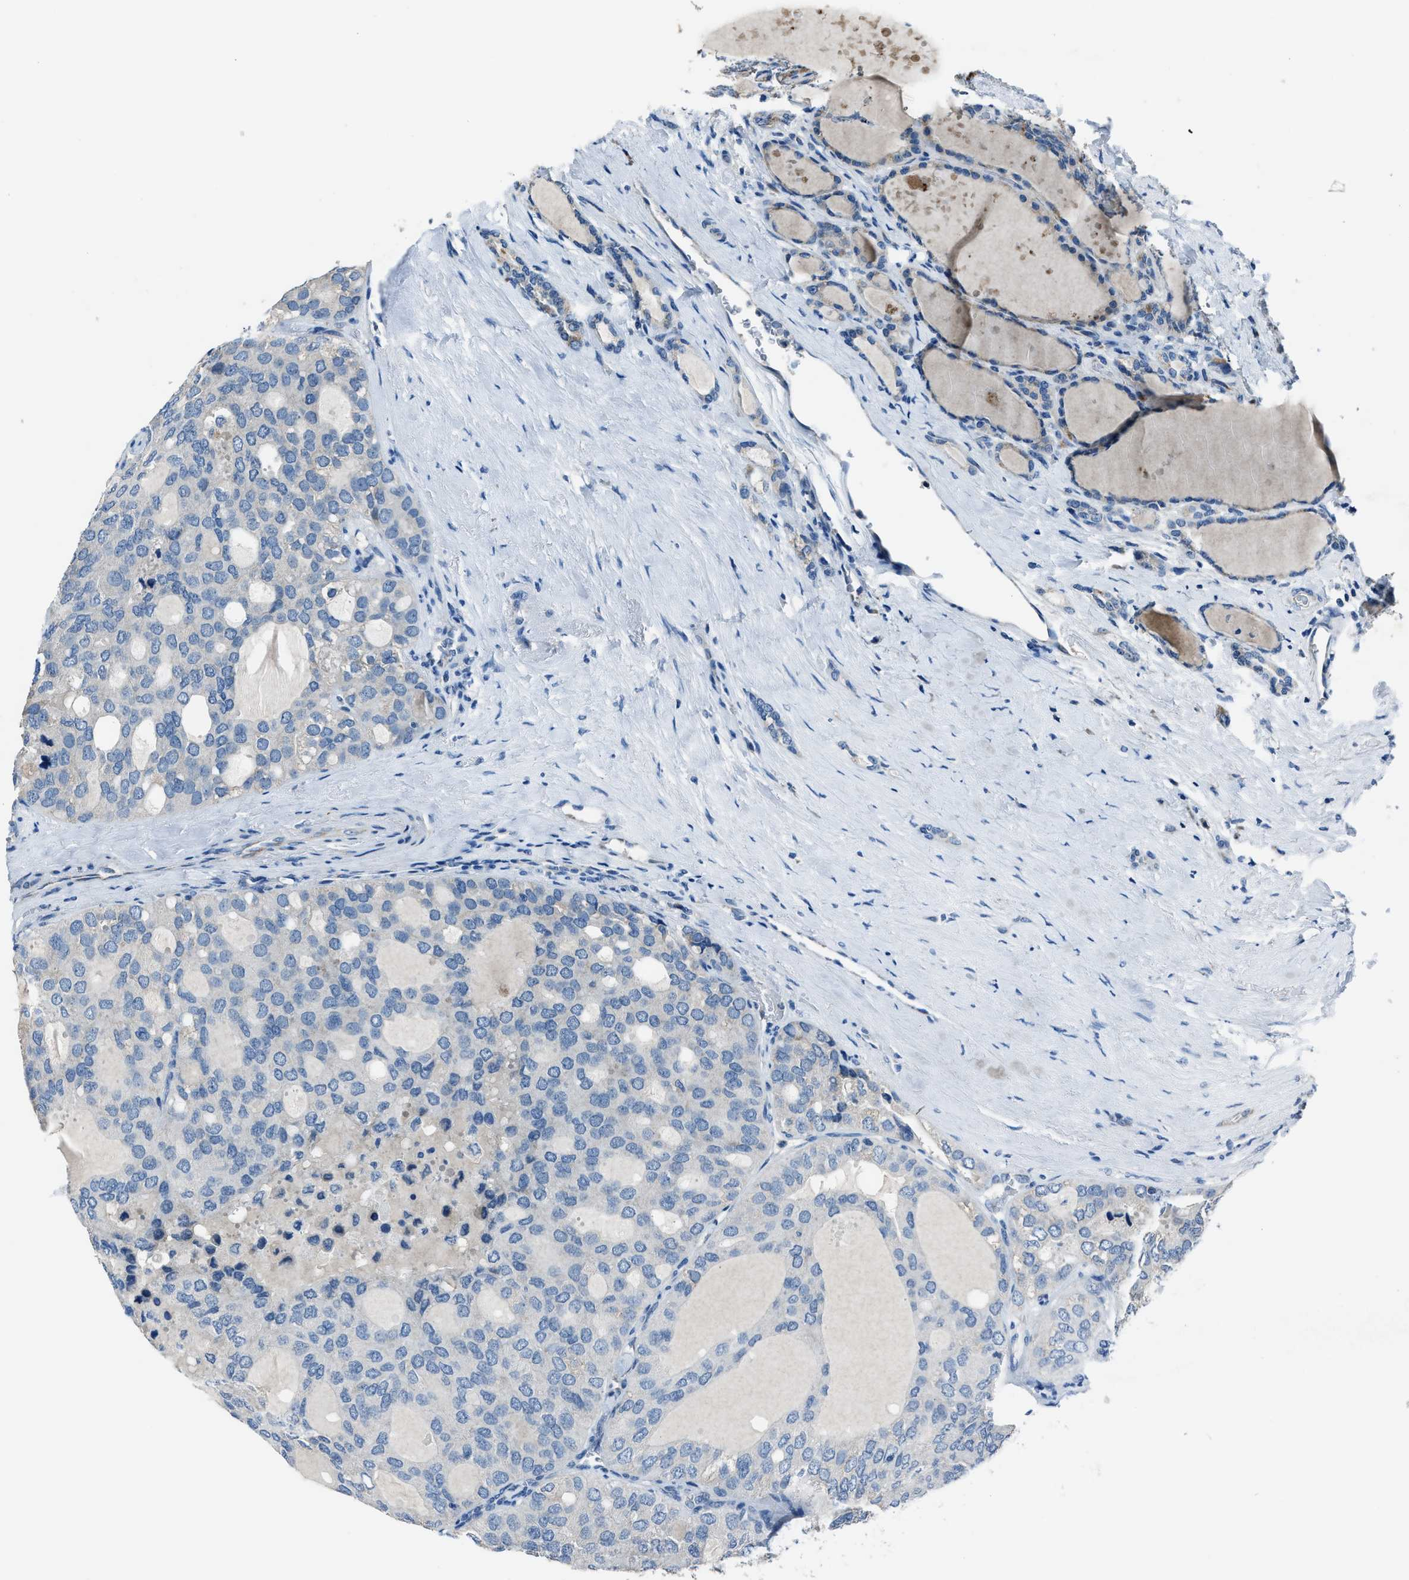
{"staining": {"intensity": "negative", "quantity": "none", "location": "none"}, "tissue": "thyroid cancer", "cell_type": "Tumor cells", "image_type": "cancer", "snomed": [{"axis": "morphology", "description": "Follicular adenoma carcinoma, NOS"}, {"axis": "topography", "description": "Thyroid gland"}], "caption": "Immunohistochemistry (IHC) micrograph of follicular adenoma carcinoma (thyroid) stained for a protein (brown), which exhibits no staining in tumor cells.", "gene": "ADAM2", "patient": {"sex": "male", "age": 75}}